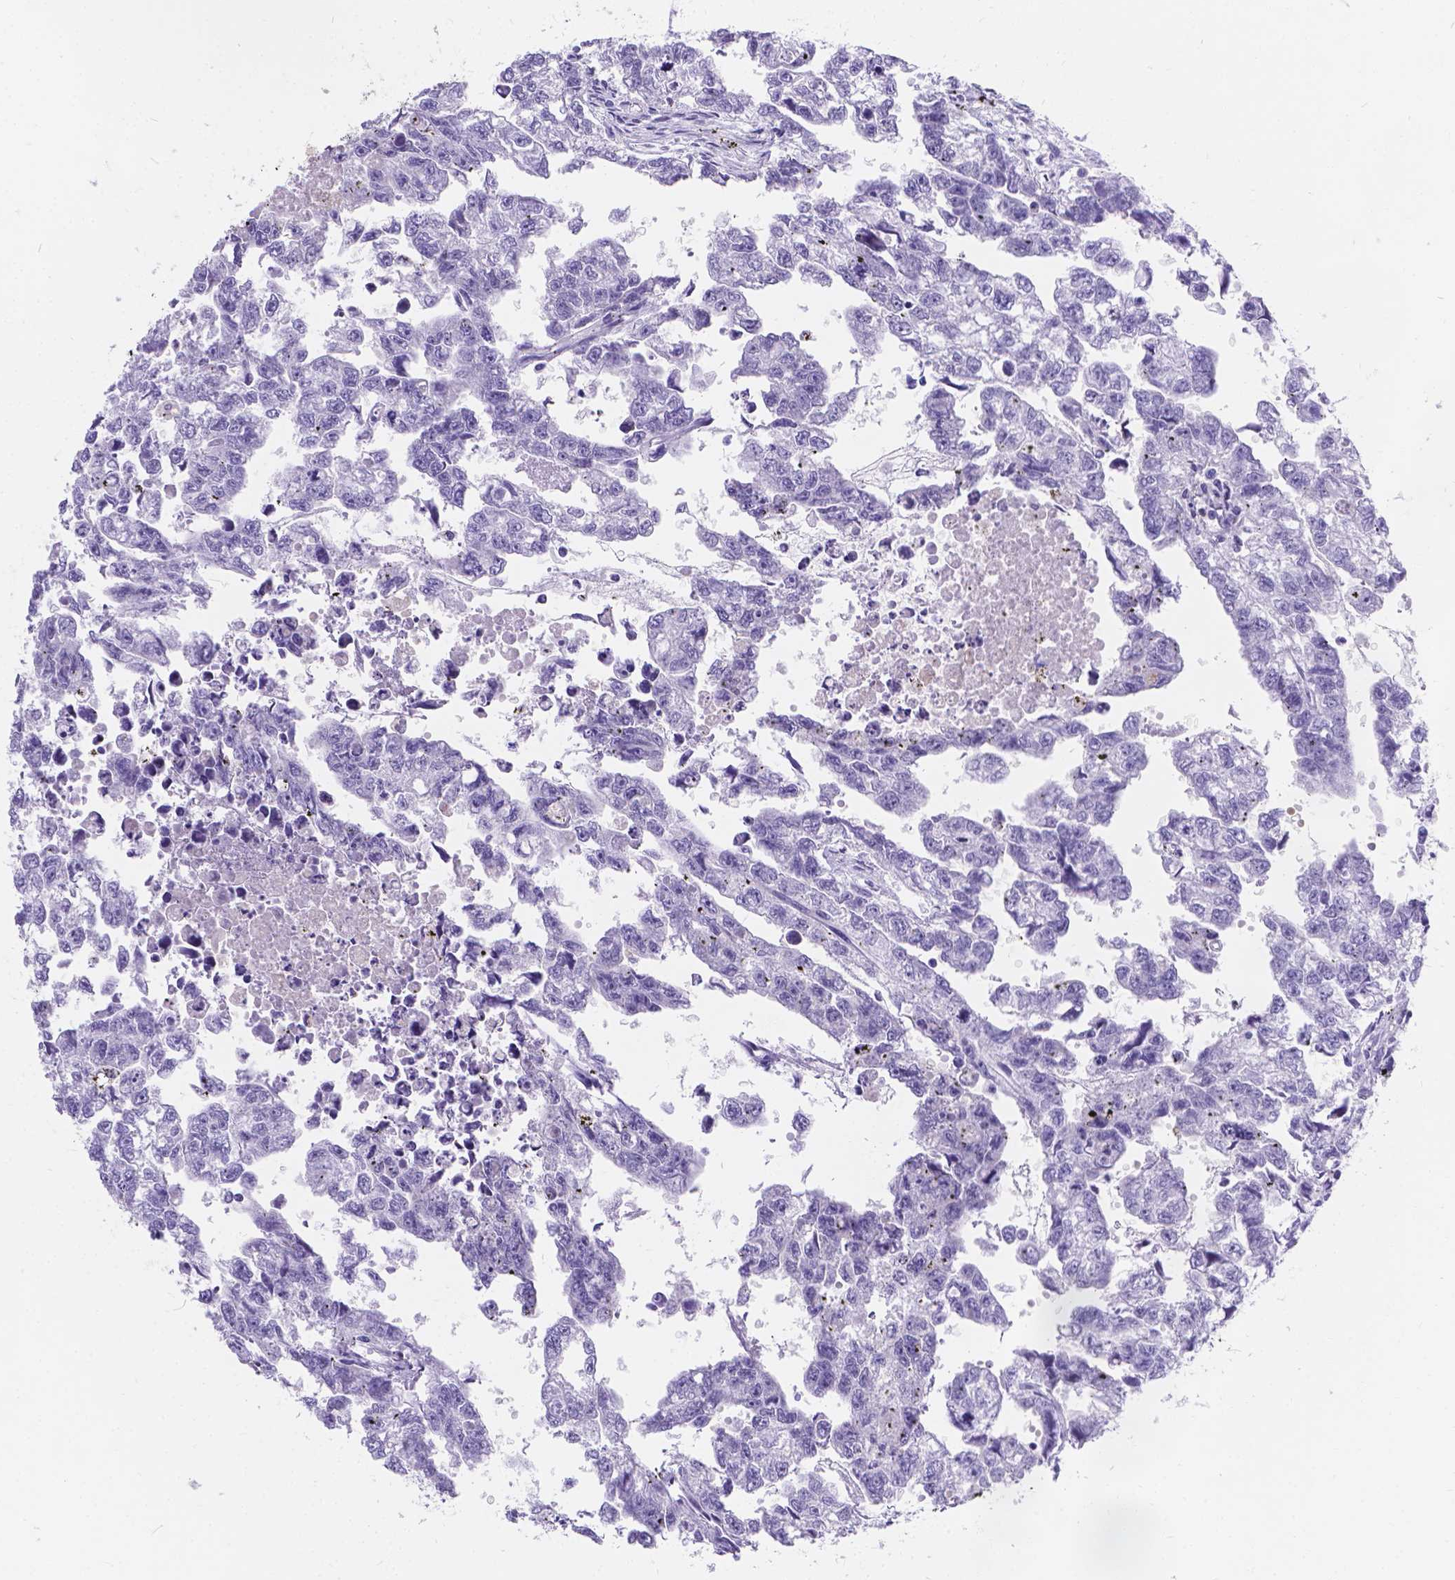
{"staining": {"intensity": "negative", "quantity": "none", "location": "none"}, "tissue": "testis cancer", "cell_type": "Tumor cells", "image_type": "cancer", "snomed": [{"axis": "morphology", "description": "Carcinoma, Embryonal, NOS"}, {"axis": "morphology", "description": "Teratoma, malignant, NOS"}, {"axis": "topography", "description": "Testis"}], "caption": "Histopathology image shows no protein staining in tumor cells of embryonal carcinoma (testis) tissue.", "gene": "GNRHR", "patient": {"sex": "male", "age": 44}}